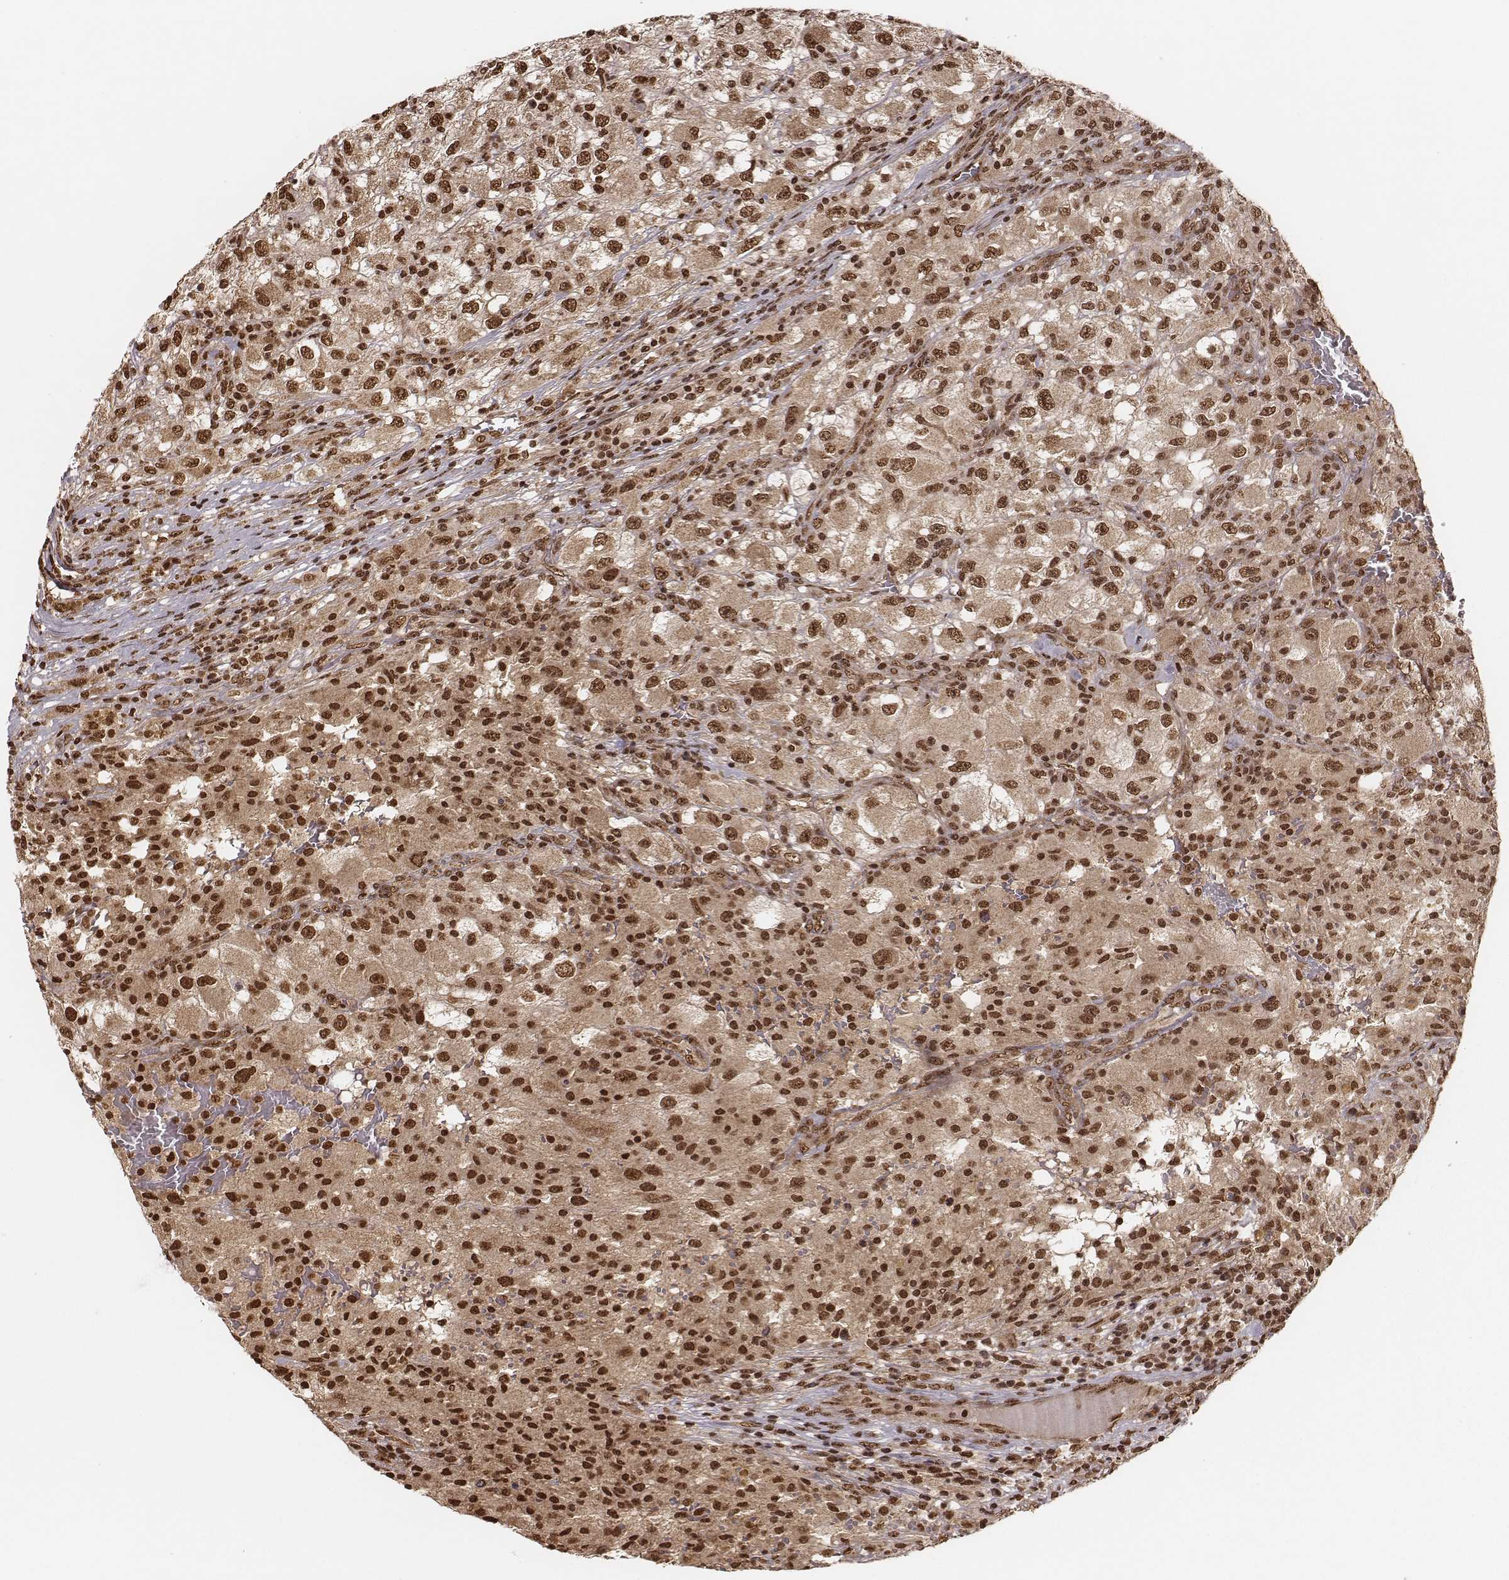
{"staining": {"intensity": "moderate", "quantity": ">75%", "location": "nuclear"}, "tissue": "renal cancer", "cell_type": "Tumor cells", "image_type": "cancer", "snomed": [{"axis": "morphology", "description": "Adenocarcinoma, NOS"}, {"axis": "topography", "description": "Kidney"}], "caption": "Immunohistochemistry (IHC) (DAB) staining of human renal cancer (adenocarcinoma) exhibits moderate nuclear protein staining in about >75% of tumor cells.", "gene": "NFX1", "patient": {"sex": "female", "age": 67}}